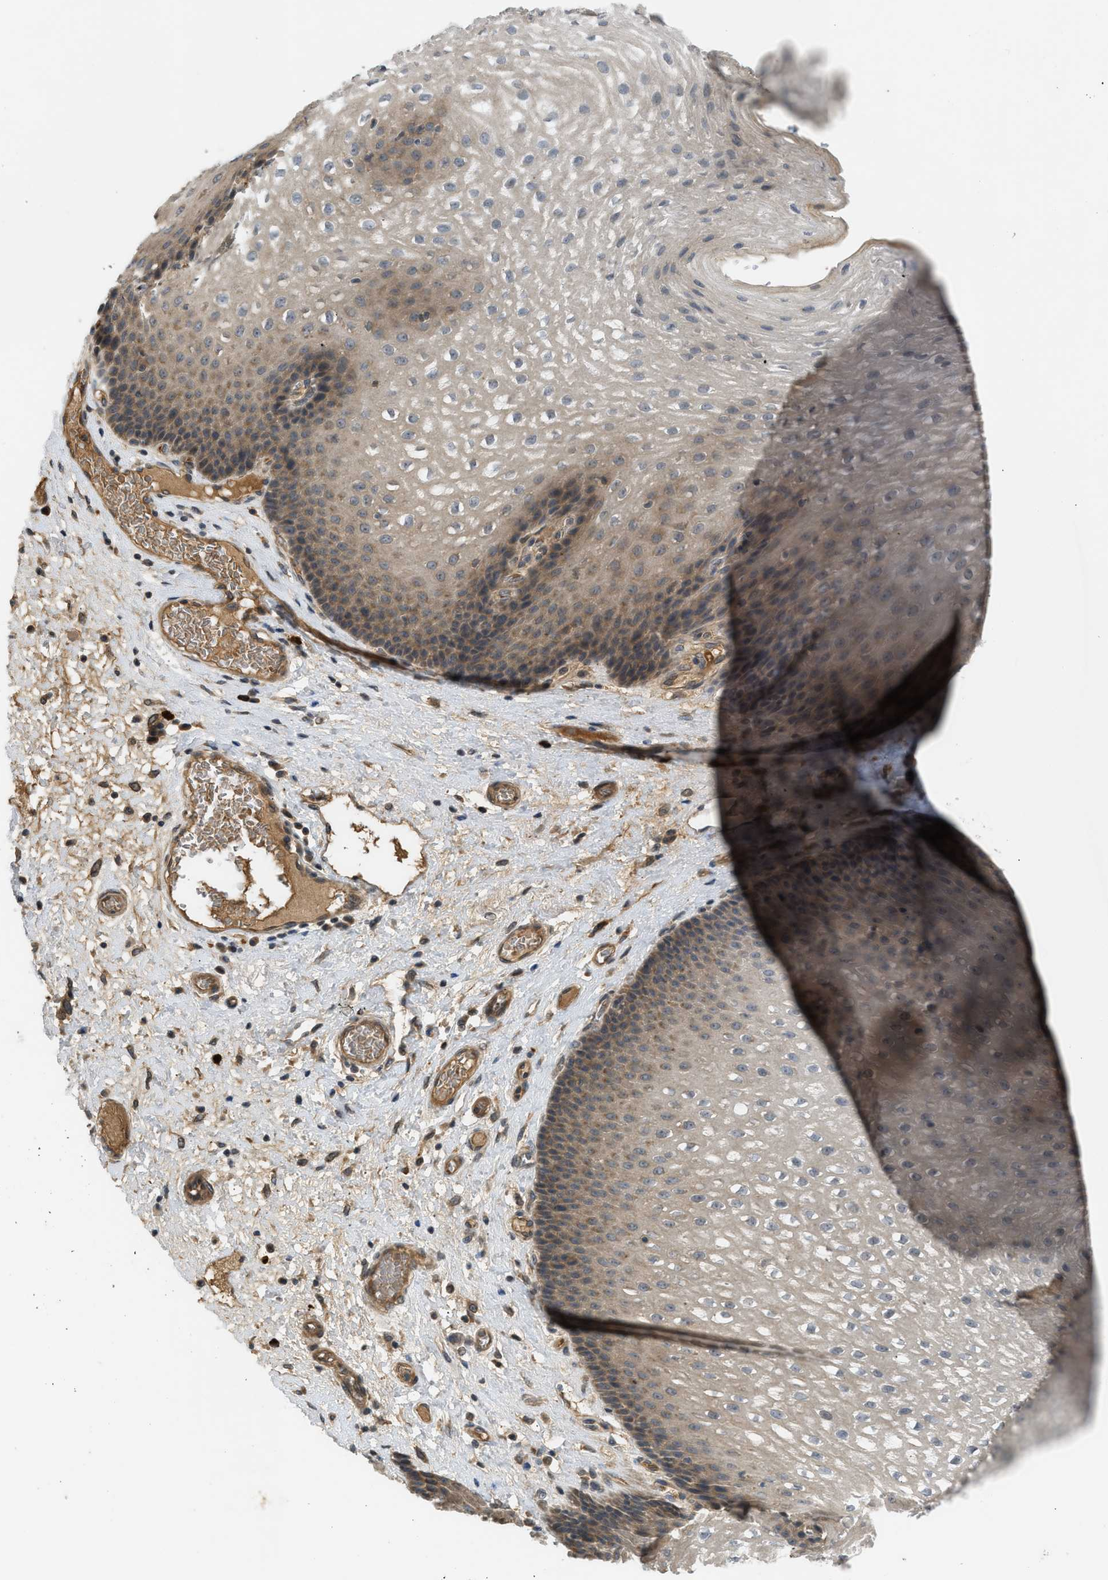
{"staining": {"intensity": "moderate", "quantity": "<25%", "location": "cytoplasmic/membranous"}, "tissue": "esophagus", "cell_type": "Squamous epithelial cells", "image_type": "normal", "snomed": [{"axis": "morphology", "description": "Normal tissue, NOS"}, {"axis": "topography", "description": "Esophagus"}], "caption": "The image exhibits staining of normal esophagus, revealing moderate cytoplasmic/membranous protein expression (brown color) within squamous epithelial cells. The staining was performed using DAB (3,3'-diaminobenzidine) to visualize the protein expression in brown, while the nuclei were stained in blue with hematoxylin (Magnification: 20x).", "gene": "ADCY8", "patient": {"sex": "male", "age": 48}}